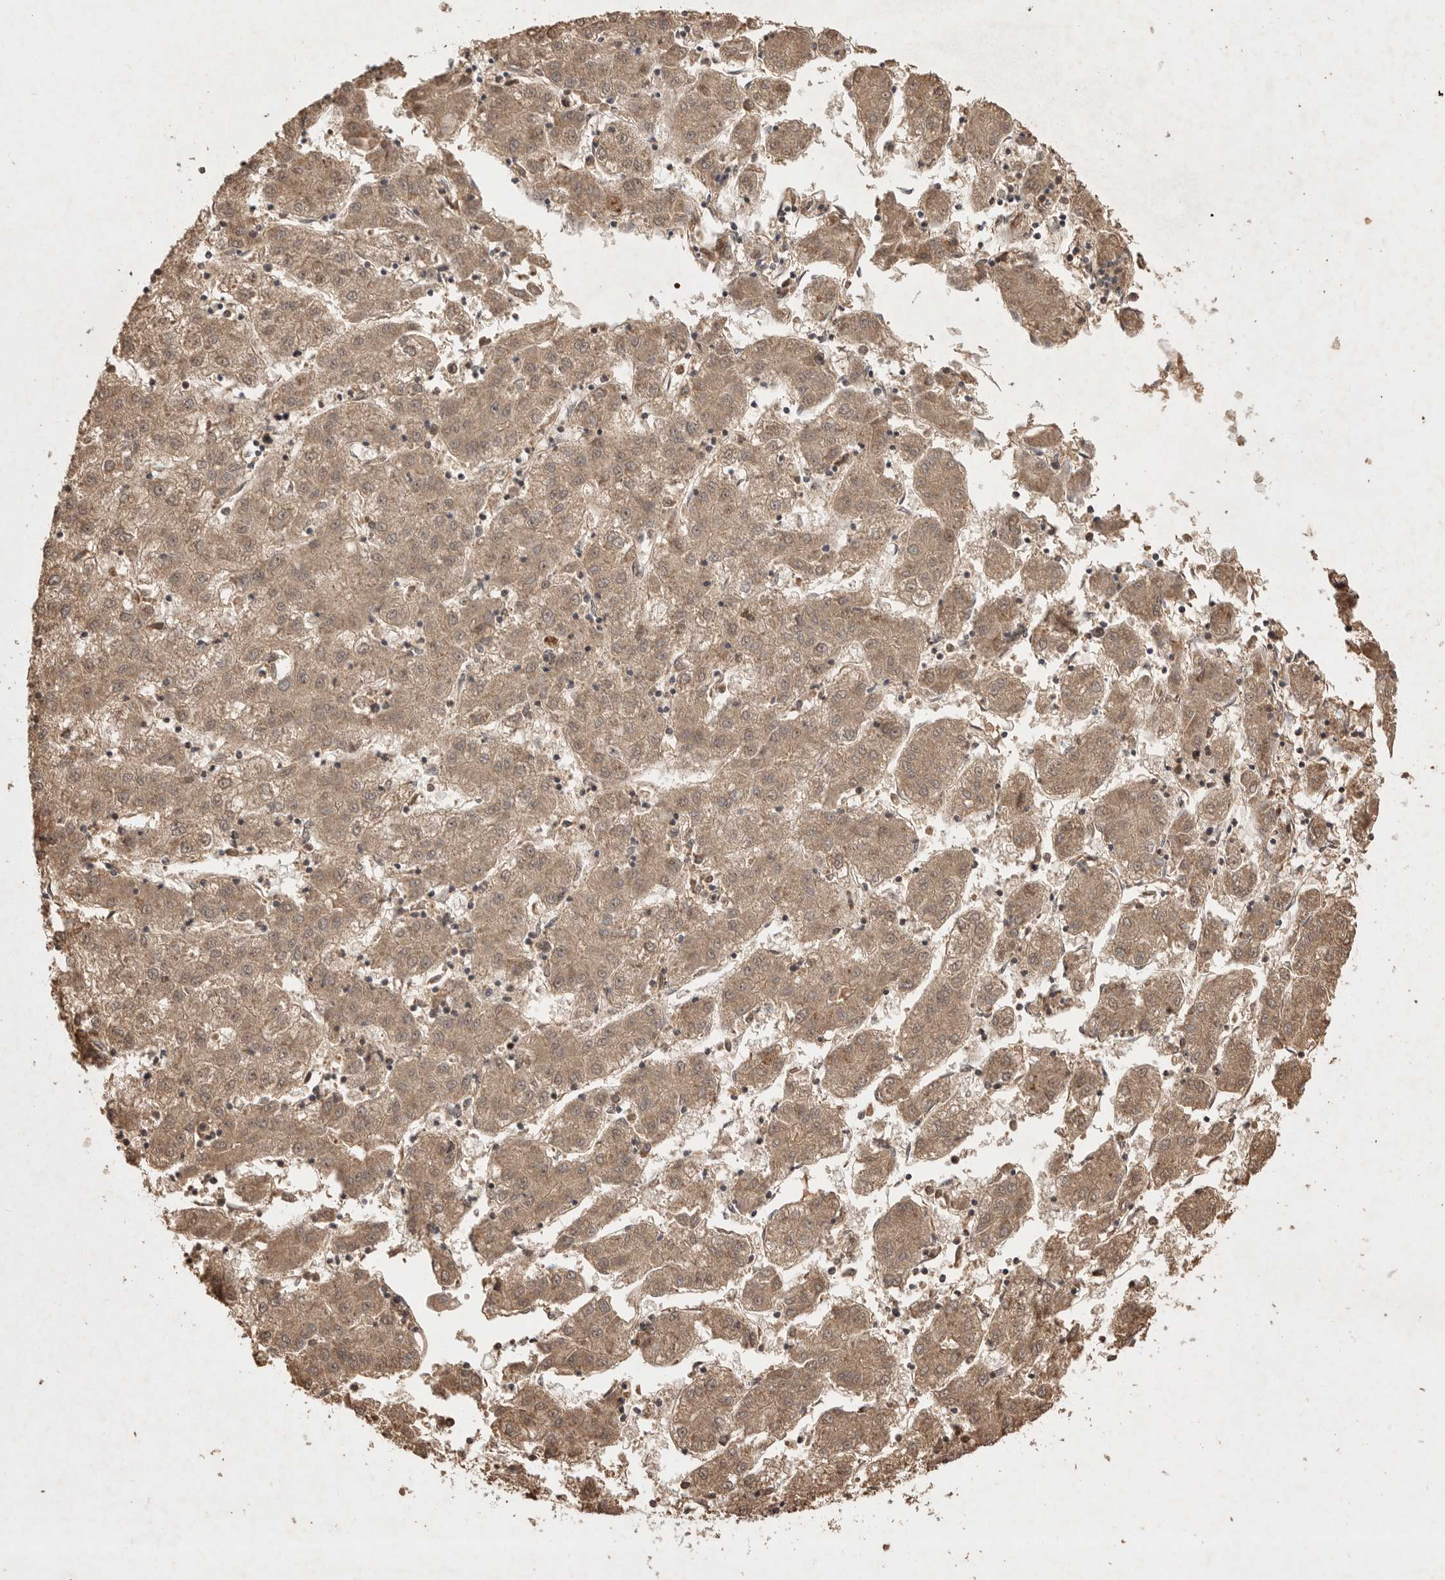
{"staining": {"intensity": "weak", "quantity": ">75%", "location": "cytoplasmic/membranous"}, "tissue": "liver cancer", "cell_type": "Tumor cells", "image_type": "cancer", "snomed": [{"axis": "morphology", "description": "Carcinoma, Hepatocellular, NOS"}, {"axis": "topography", "description": "Liver"}], "caption": "The immunohistochemical stain shows weak cytoplasmic/membranous expression in tumor cells of liver cancer tissue.", "gene": "VN1R4", "patient": {"sex": "male", "age": 72}}